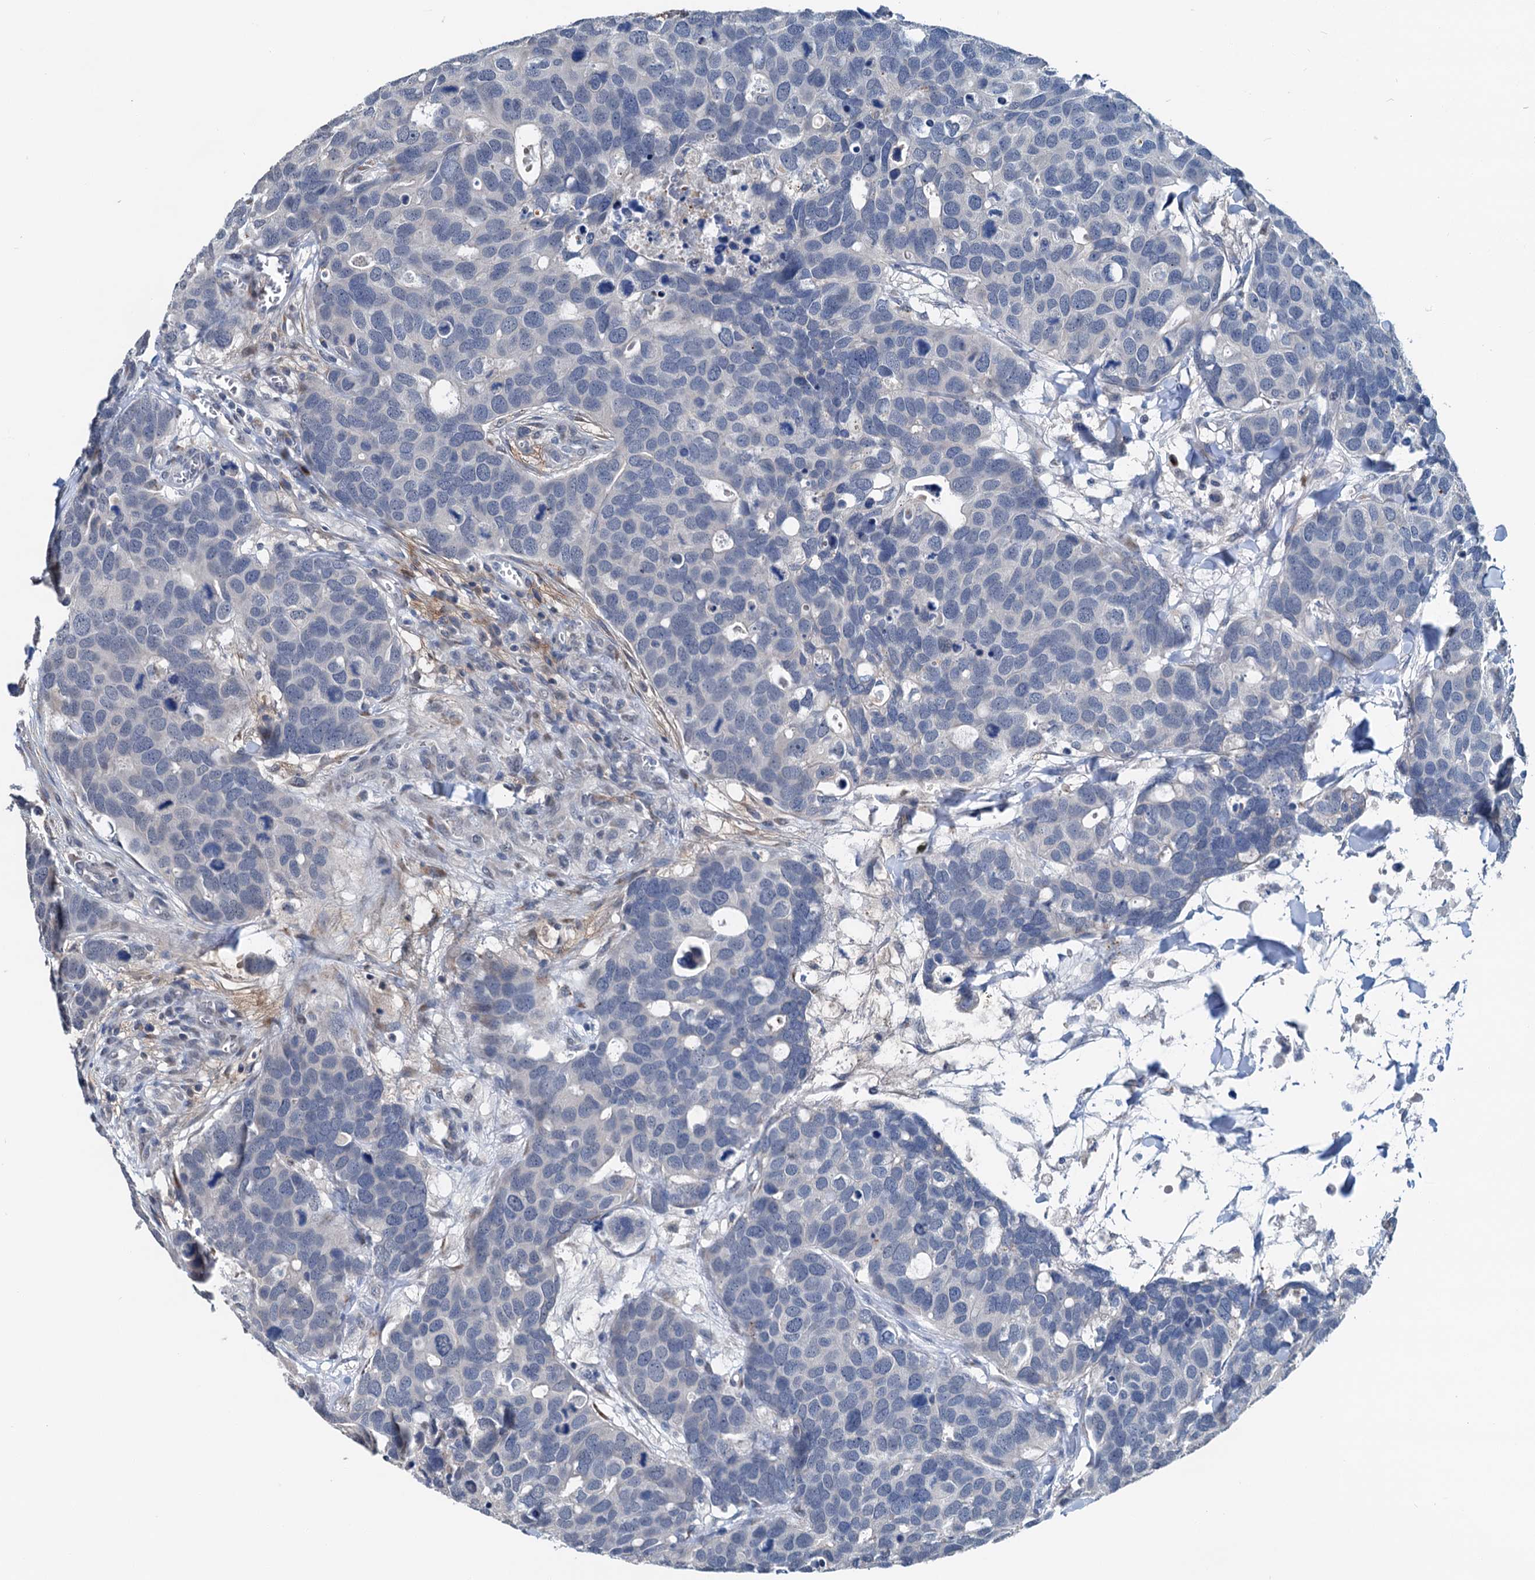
{"staining": {"intensity": "negative", "quantity": "none", "location": "none"}, "tissue": "breast cancer", "cell_type": "Tumor cells", "image_type": "cancer", "snomed": [{"axis": "morphology", "description": "Duct carcinoma"}, {"axis": "topography", "description": "Breast"}], "caption": "An IHC micrograph of breast cancer is shown. There is no staining in tumor cells of breast cancer.", "gene": "SHLD1", "patient": {"sex": "female", "age": 83}}